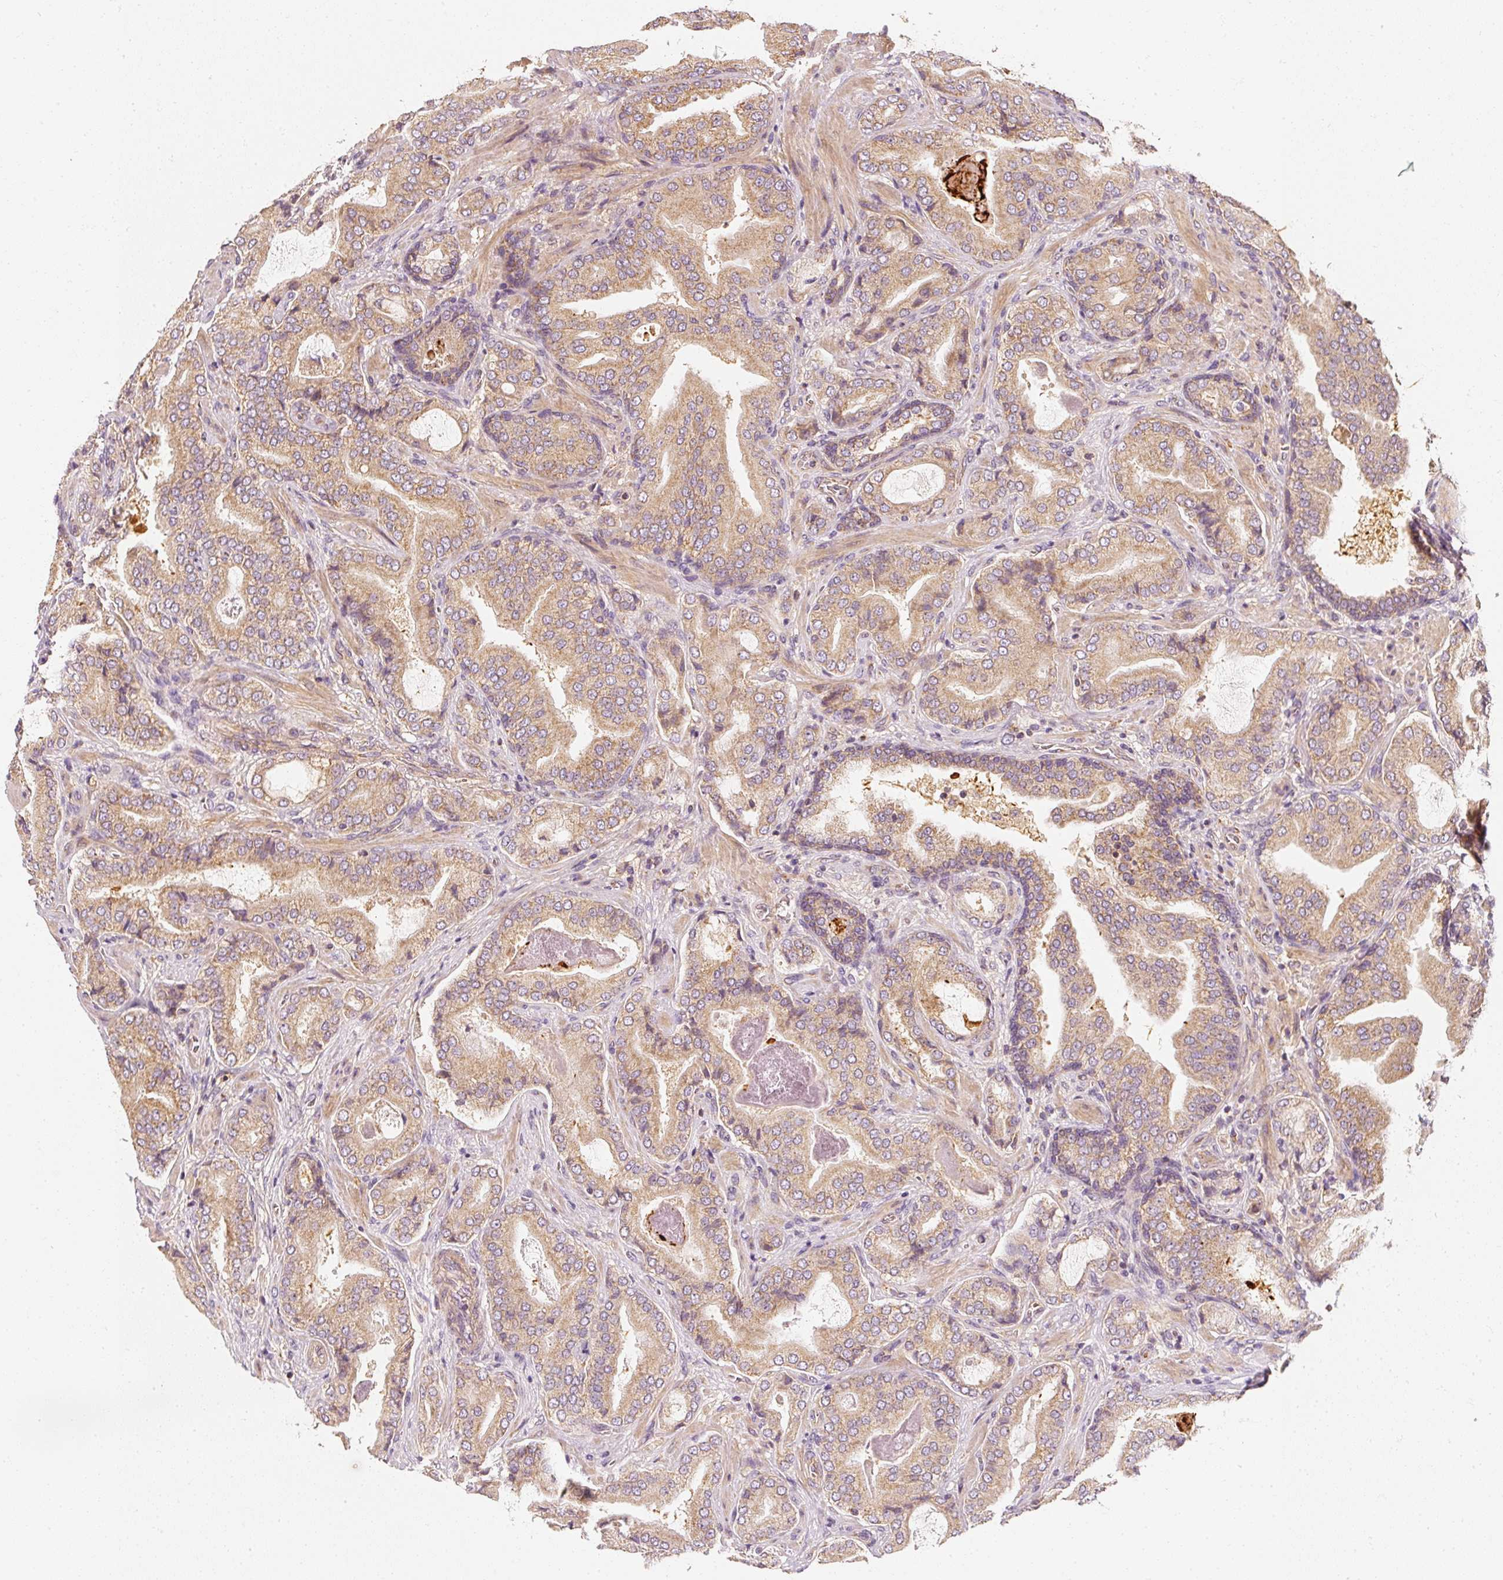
{"staining": {"intensity": "moderate", "quantity": ">75%", "location": "cytoplasmic/membranous"}, "tissue": "prostate cancer", "cell_type": "Tumor cells", "image_type": "cancer", "snomed": [{"axis": "morphology", "description": "Adenocarcinoma, High grade"}, {"axis": "topography", "description": "Prostate"}], "caption": "There is medium levels of moderate cytoplasmic/membranous staining in tumor cells of prostate cancer, as demonstrated by immunohistochemical staining (brown color).", "gene": "TOMM40", "patient": {"sex": "male", "age": 68}}